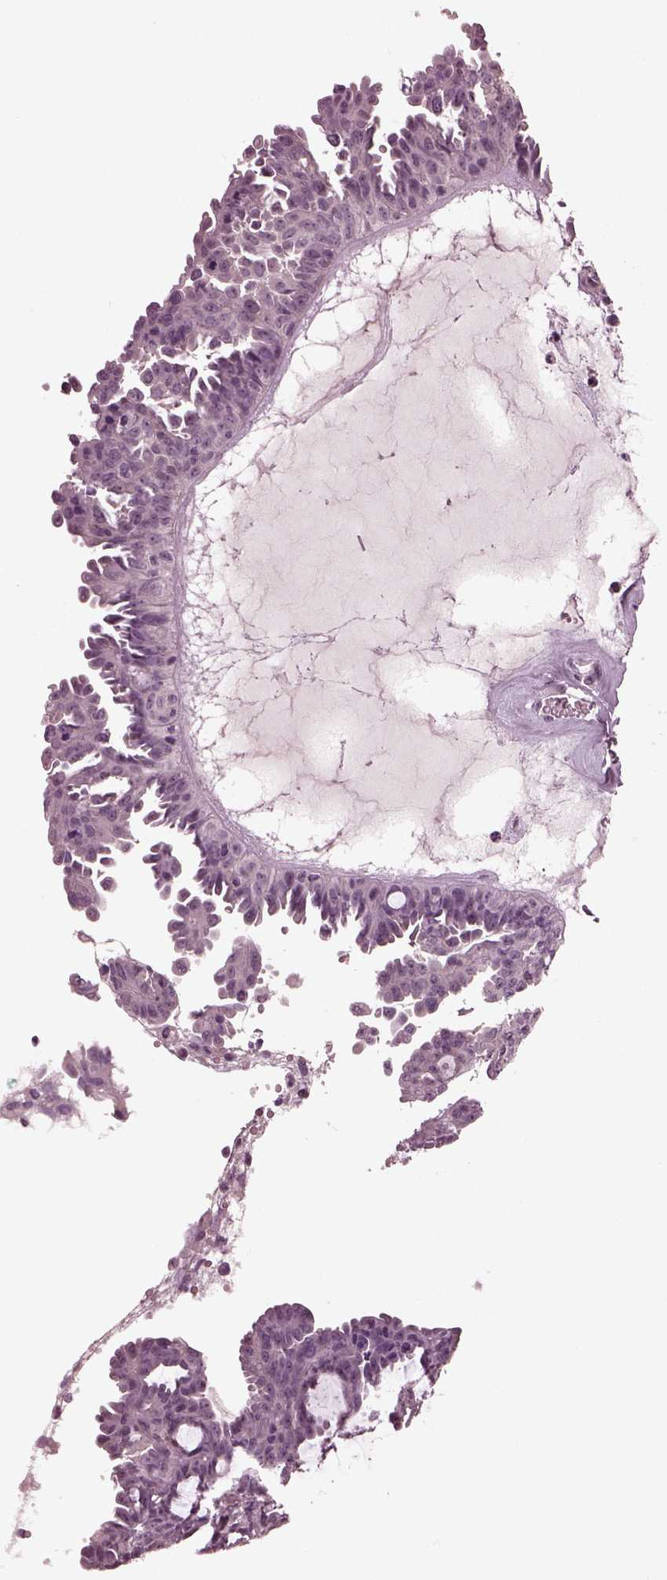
{"staining": {"intensity": "negative", "quantity": "none", "location": "none"}, "tissue": "ovarian cancer", "cell_type": "Tumor cells", "image_type": "cancer", "snomed": [{"axis": "morphology", "description": "Cystadenocarcinoma, serous, NOS"}, {"axis": "topography", "description": "Ovary"}], "caption": "High magnification brightfield microscopy of ovarian cancer (serous cystadenocarcinoma) stained with DAB (3,3'-diaminobenzidine) (brown) and counterstained with hematoxylin (blue): tumor cells show no significant expression.", "gene": "MIB2", "patient": {"sex": "female", "age": 71}}